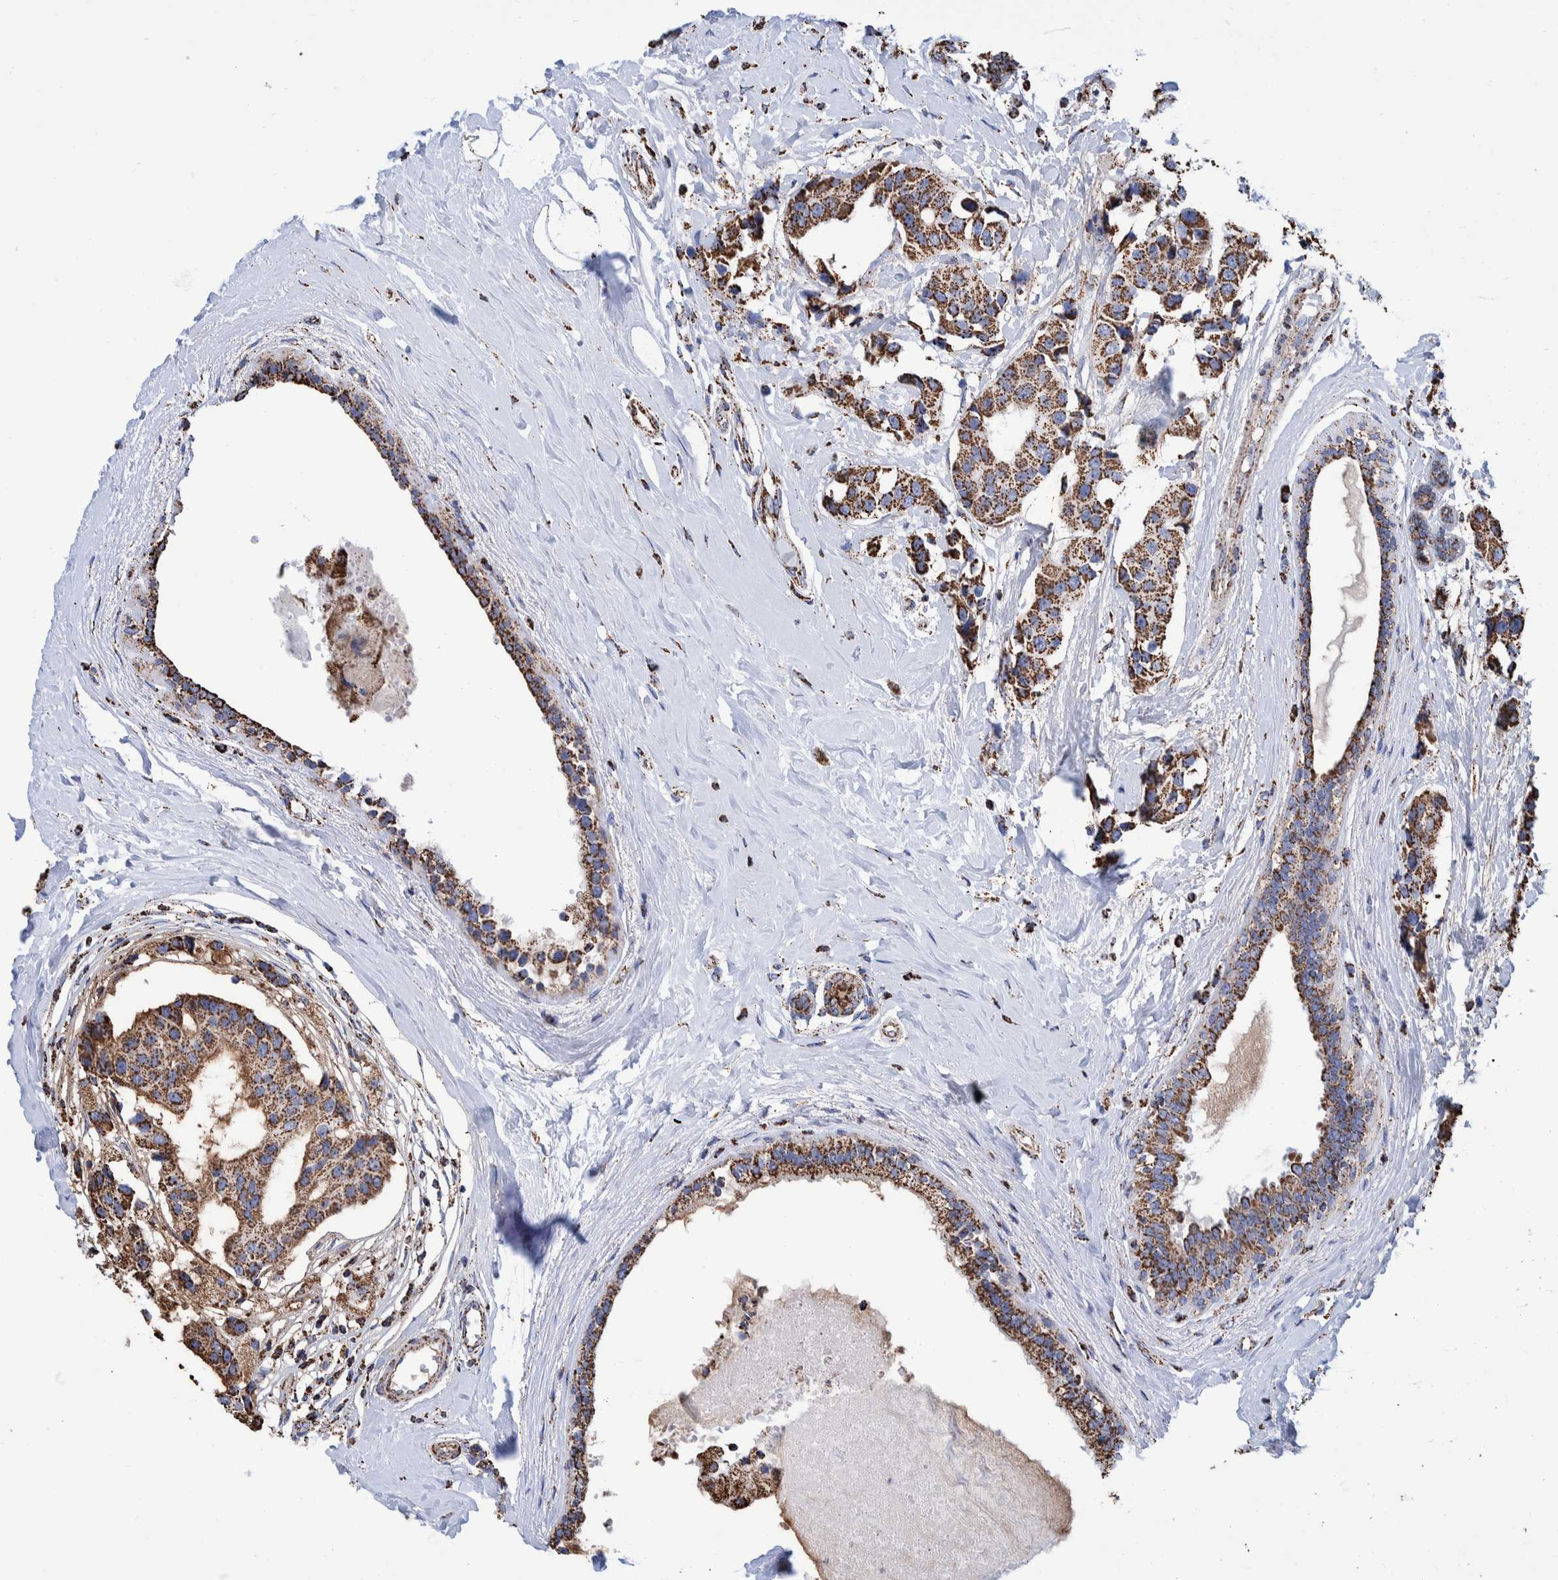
{"staining": {"intensity": "strong", "quantity": ">75%", "location": "cytoplasmic/membranous"}, "tissue": "breast cancer", "cell_type": "Tumor cells", "image_type": "cancer", "snomed": [{"axis": "morphology", "description": "Normal tissue, NOS"}, {"axis": "morphology", "description": "Duct carcinoma"}, {"axis": "topography", "description": "Breast"}], "caption": "Human breast infiltrating ductal carcinoma stained with a brown dye exhibits strong cytoplasmic/membranous positive staining in about >75% of tumor cells.", "gene": "VPS26C", "patient": {"sex": "female", "age": 39}}